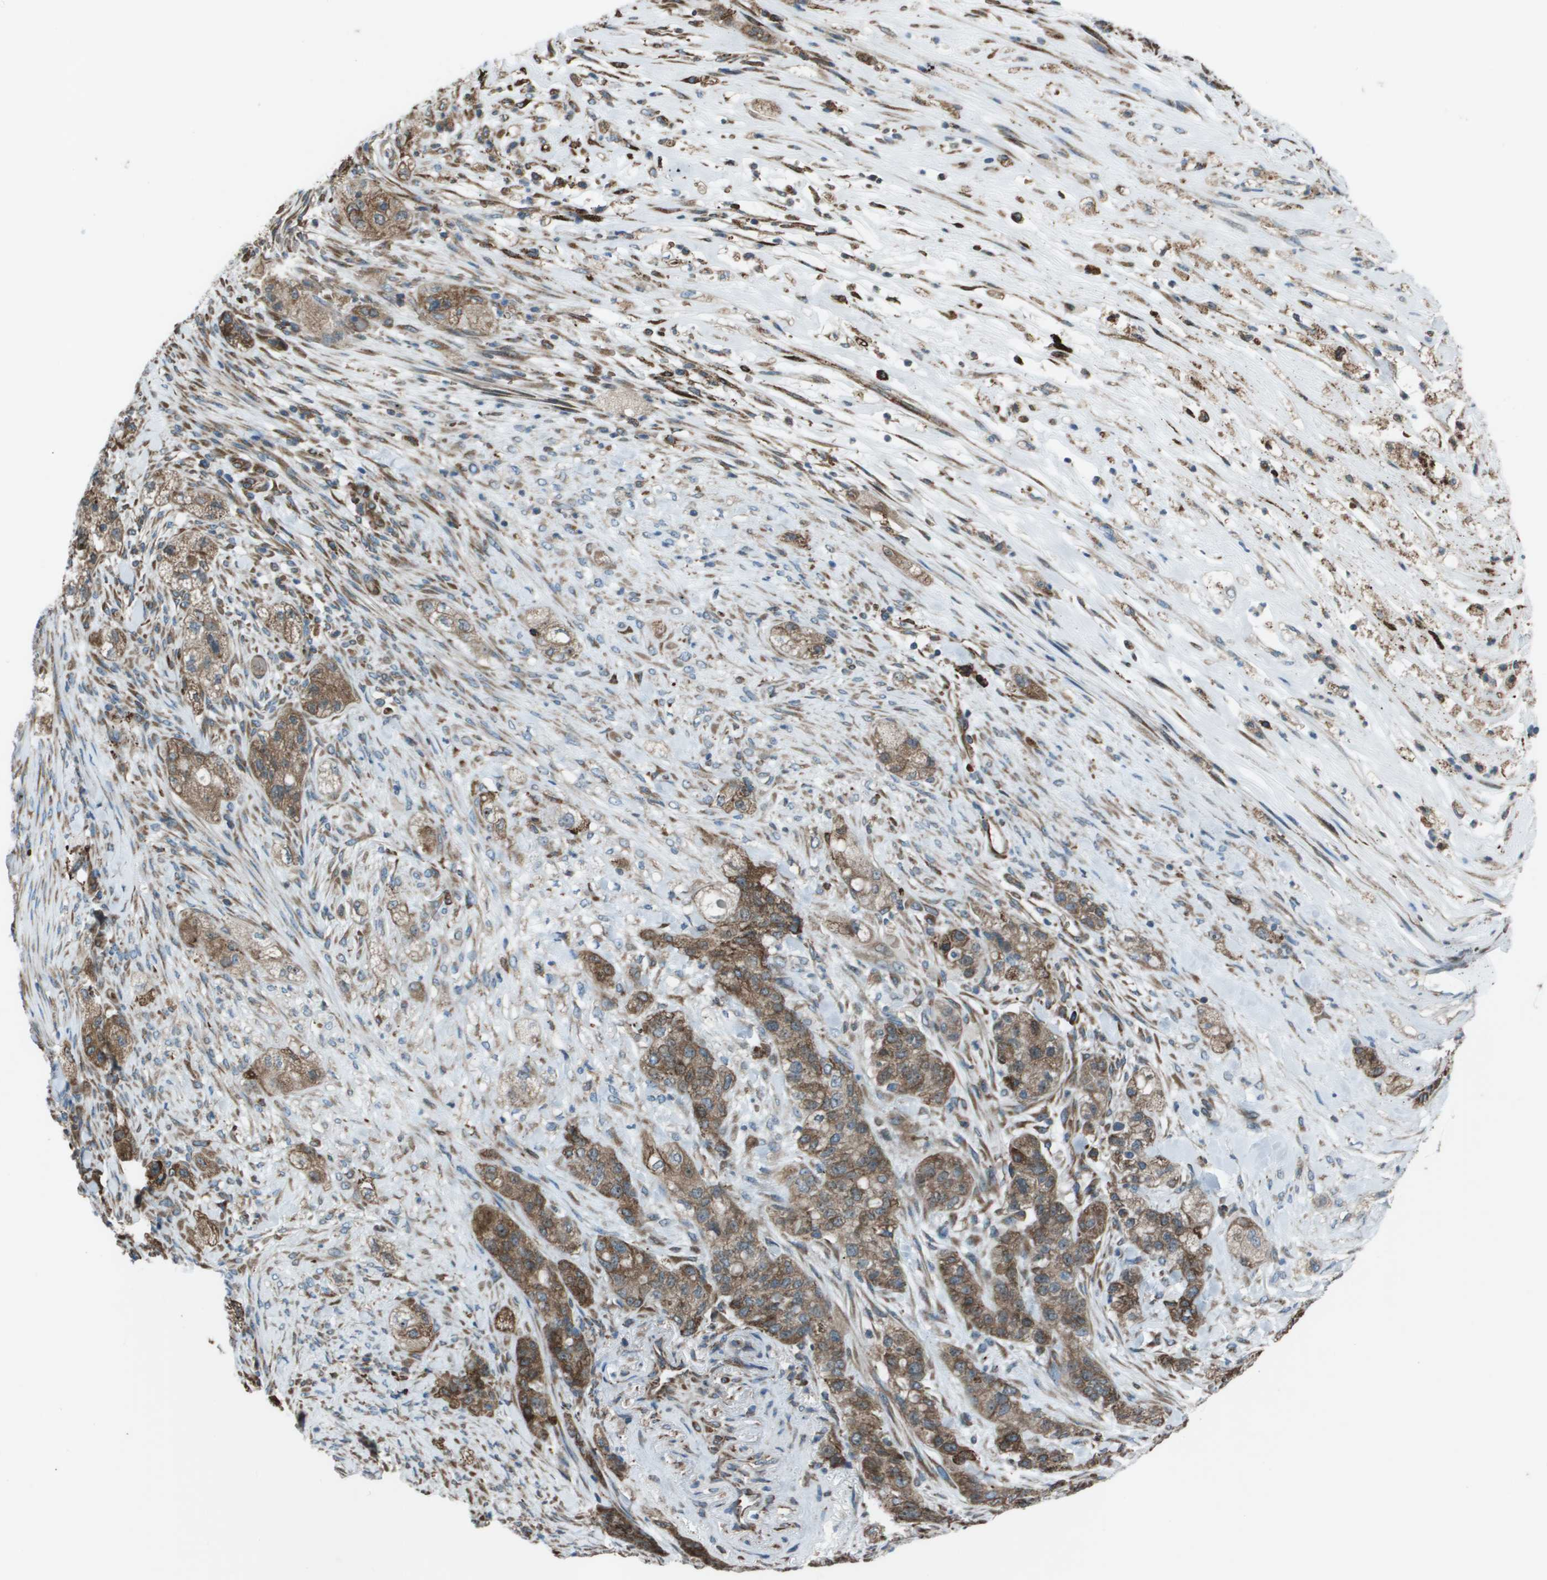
{"staining": {"intensity": "moderate", "quantity": ">75%", "location": "cytoplasmic/membranous"}, "tissue": "pancreatic cancer", "cell_type": "Tumor cells", "image_type": "cancer", "snomed": [{"axis": "morphology", "description": "Adenocarcinoma, NOS"}, {"axis": "topography", "description": "Pancreas"}], "caption": "The immunohistochemical stain shows moderate cytoplasmic/membranous positivity in tumor cells of adenocarcinoma (pancreatic) tissue.", "gene": "UTS2", "patient": {"sex": "female", "age": 78}}